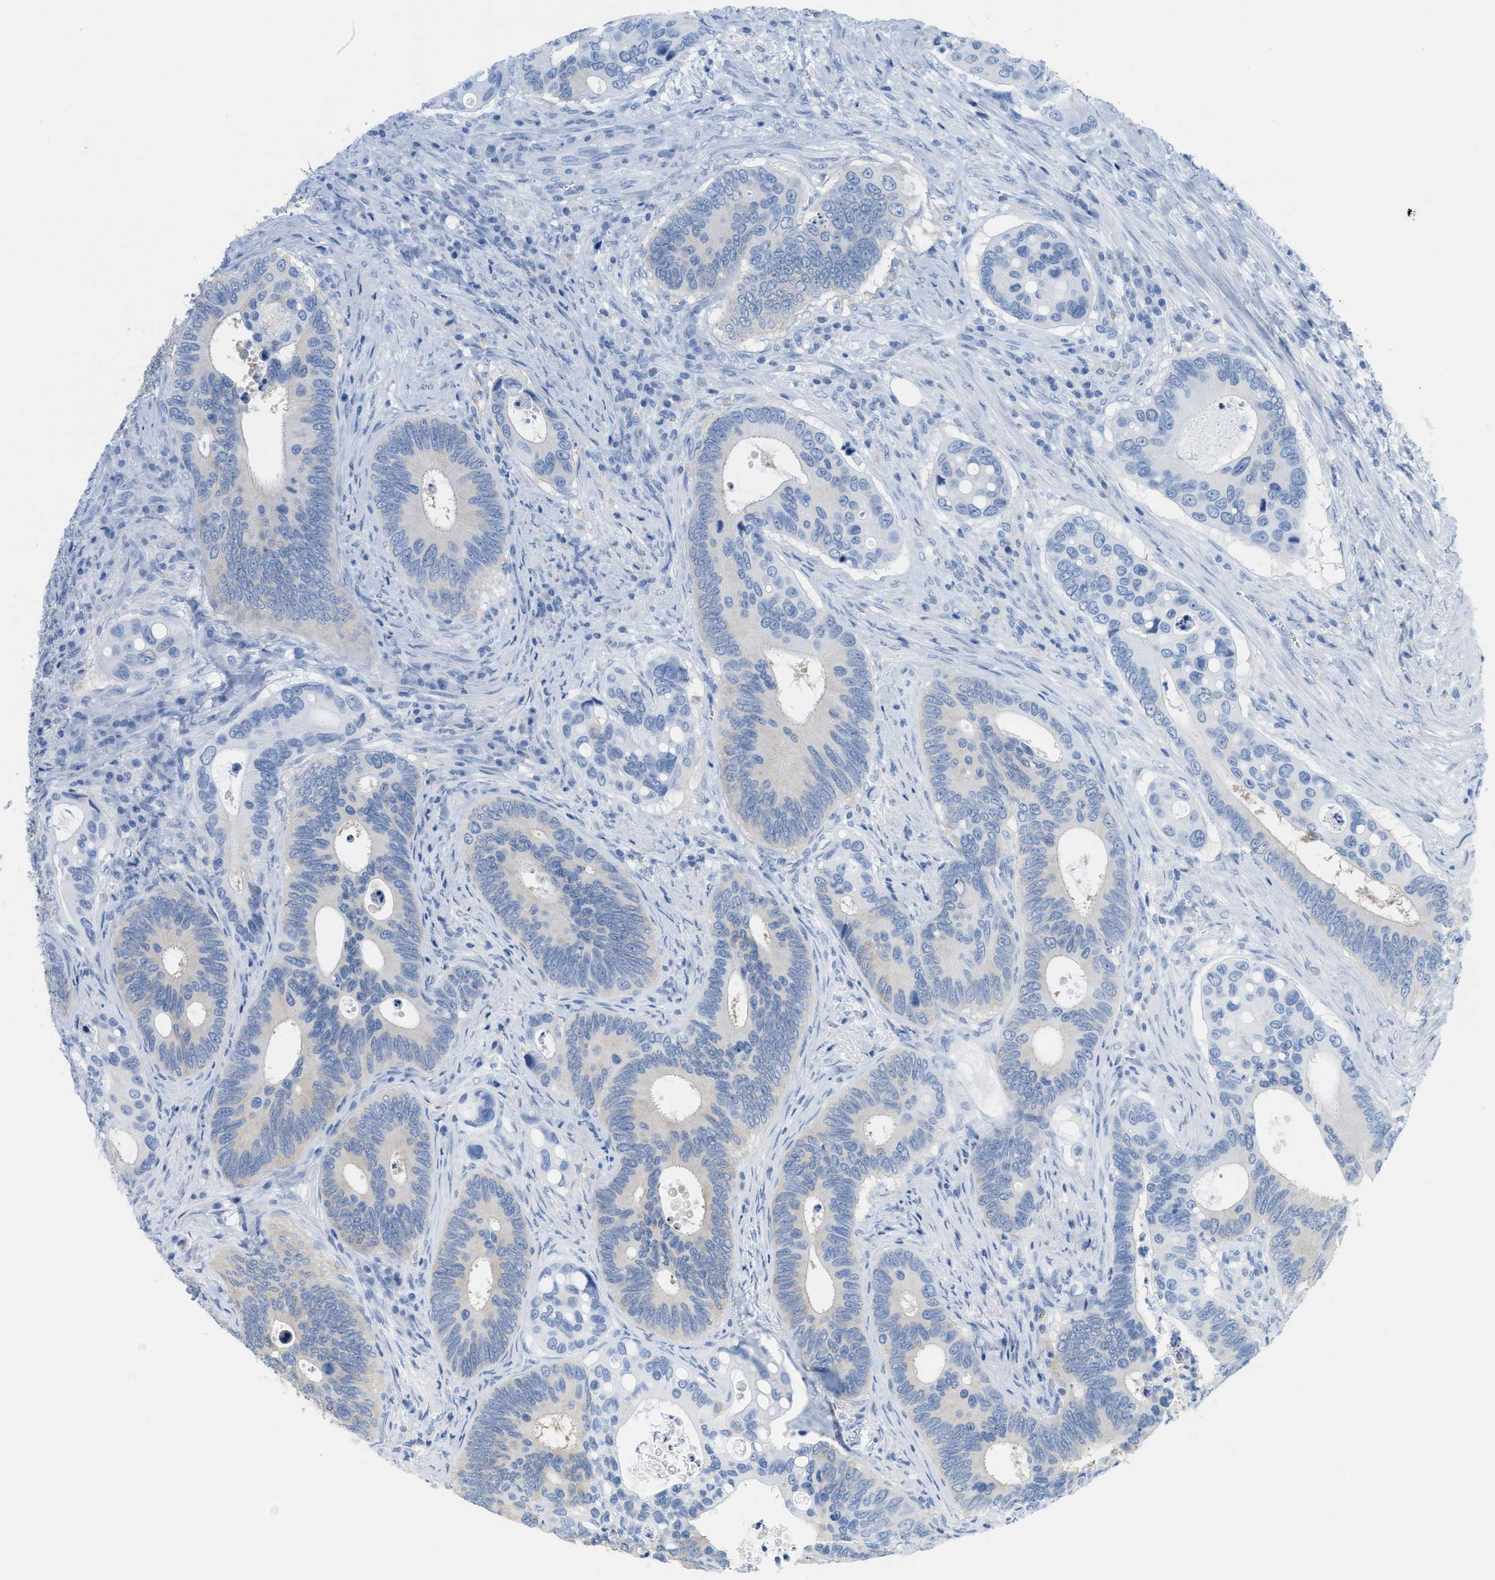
{"staining": {"intensity": "negative", "quantity": "none", "location": "none"}, "tissue": "colorectal cancer", "cell_type": "Tumor cells", "image_type": "cancer", "snomed": [{"axis": "morphology", "description": "Inflammation, NOS"}, {"axis": "morphology", "description": "Adenocarcinoma, NOS"}, {"axis": "topography", "description": "Colon"}], "caption": "Protein analysis of colorectal adenocarcinoma reveals no significant staining in tumor cells. (DAB immunohistochemistry (IHC) with hematoxylin counter stain).", "gene": "ASGR1", "patient": {"sex": "male", "age": 72}}